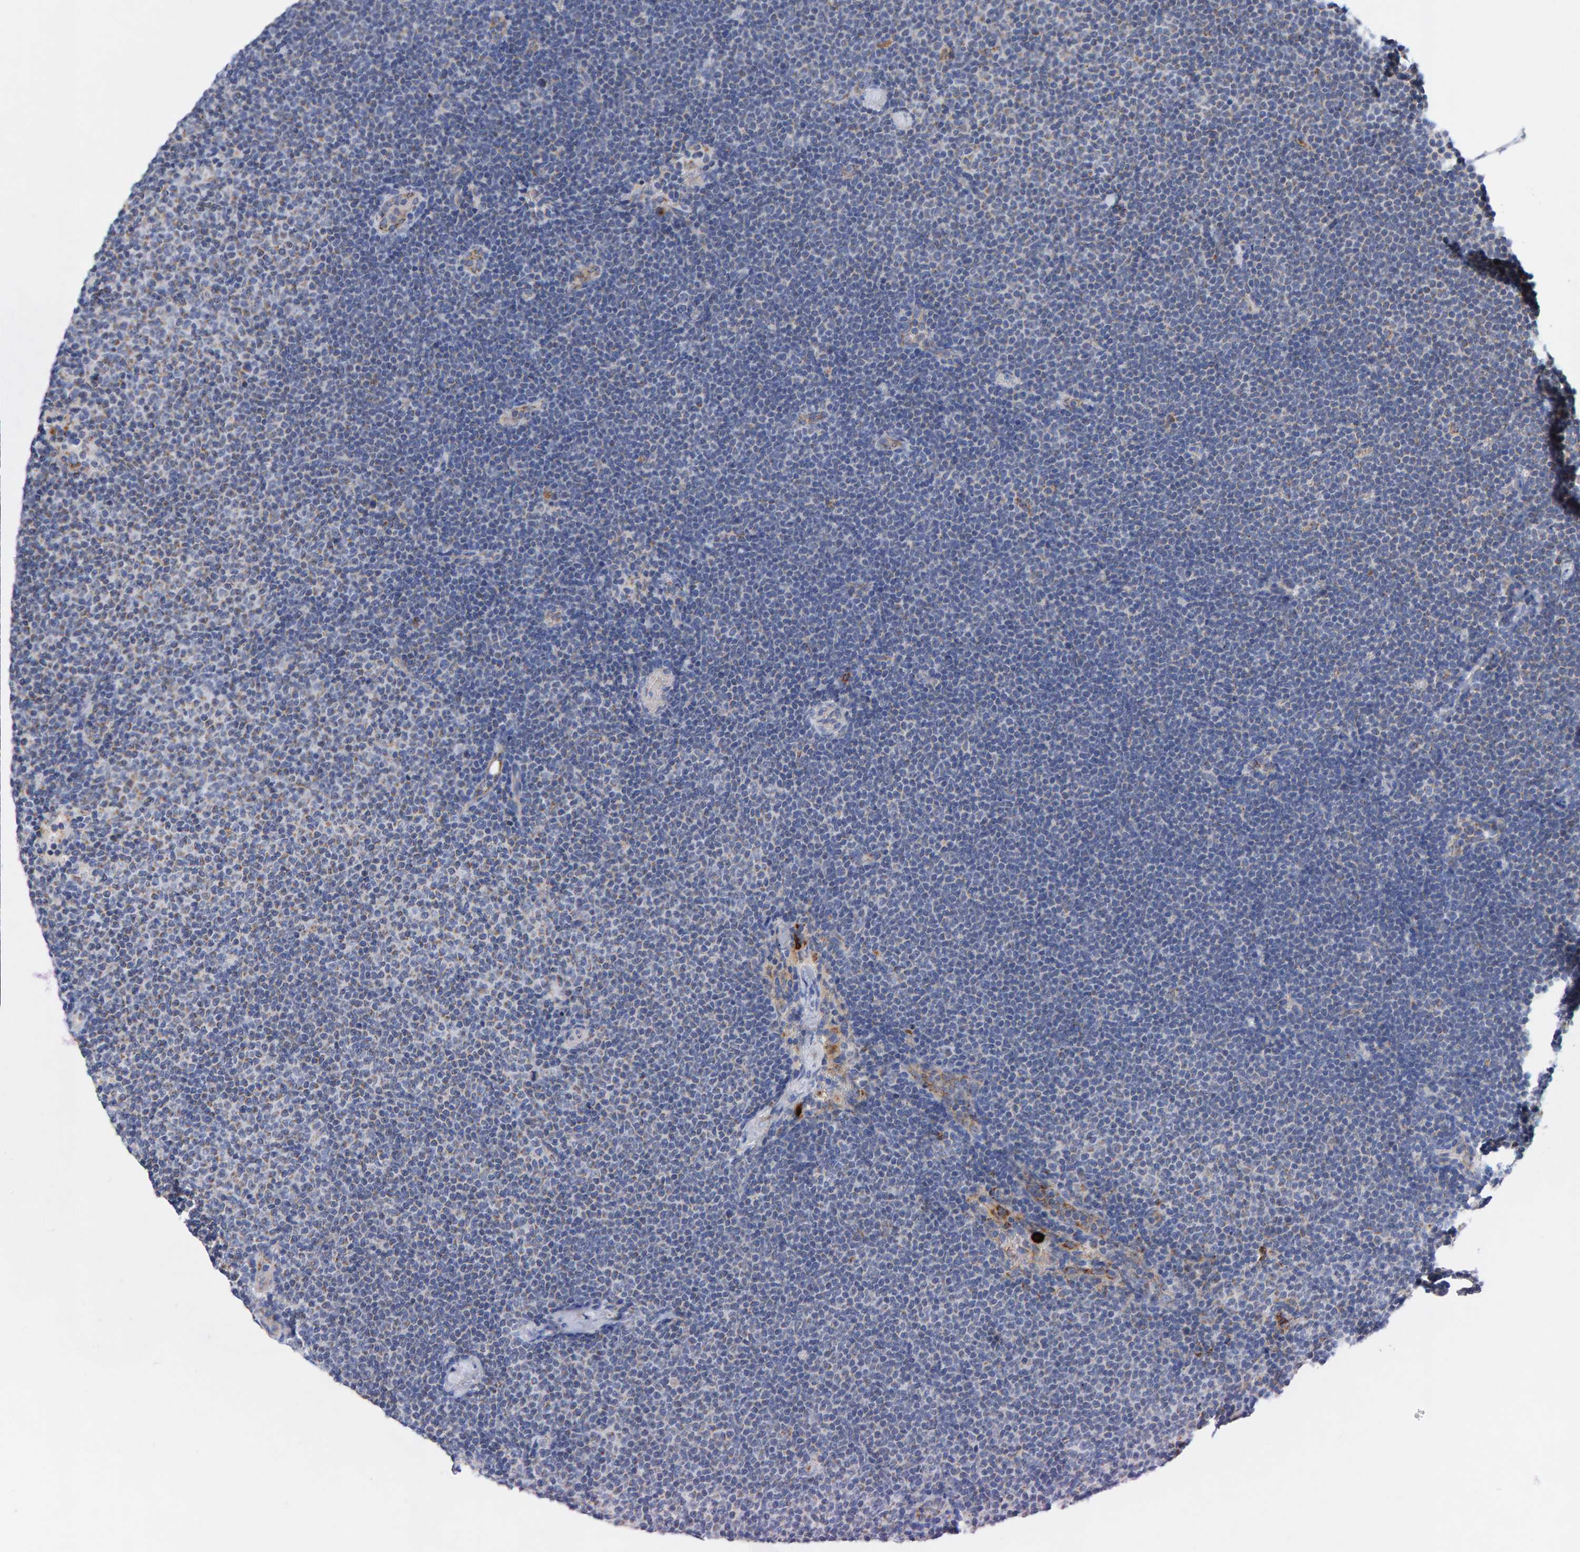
{"staining": {"intensity": "negative", "quantity": "none", "location": "none"}, "tissue": "lymphoma", "cell_type": "Tumor cells", "image_type": "cancer", "snomed": [{"axis": "morphology", "description": "Malignant lymphoma, non-Hodgkin's type, Low grade"}, {"axis": "topography", "description": "Lymph node"}], "caption": "Protein analysis of low-grade malignant lymphoma, non-Hodgkin's type displays no significant staining in tumor cells.", "gene": "EFR3A", "patient": {"sex": "female", "age": 53}}